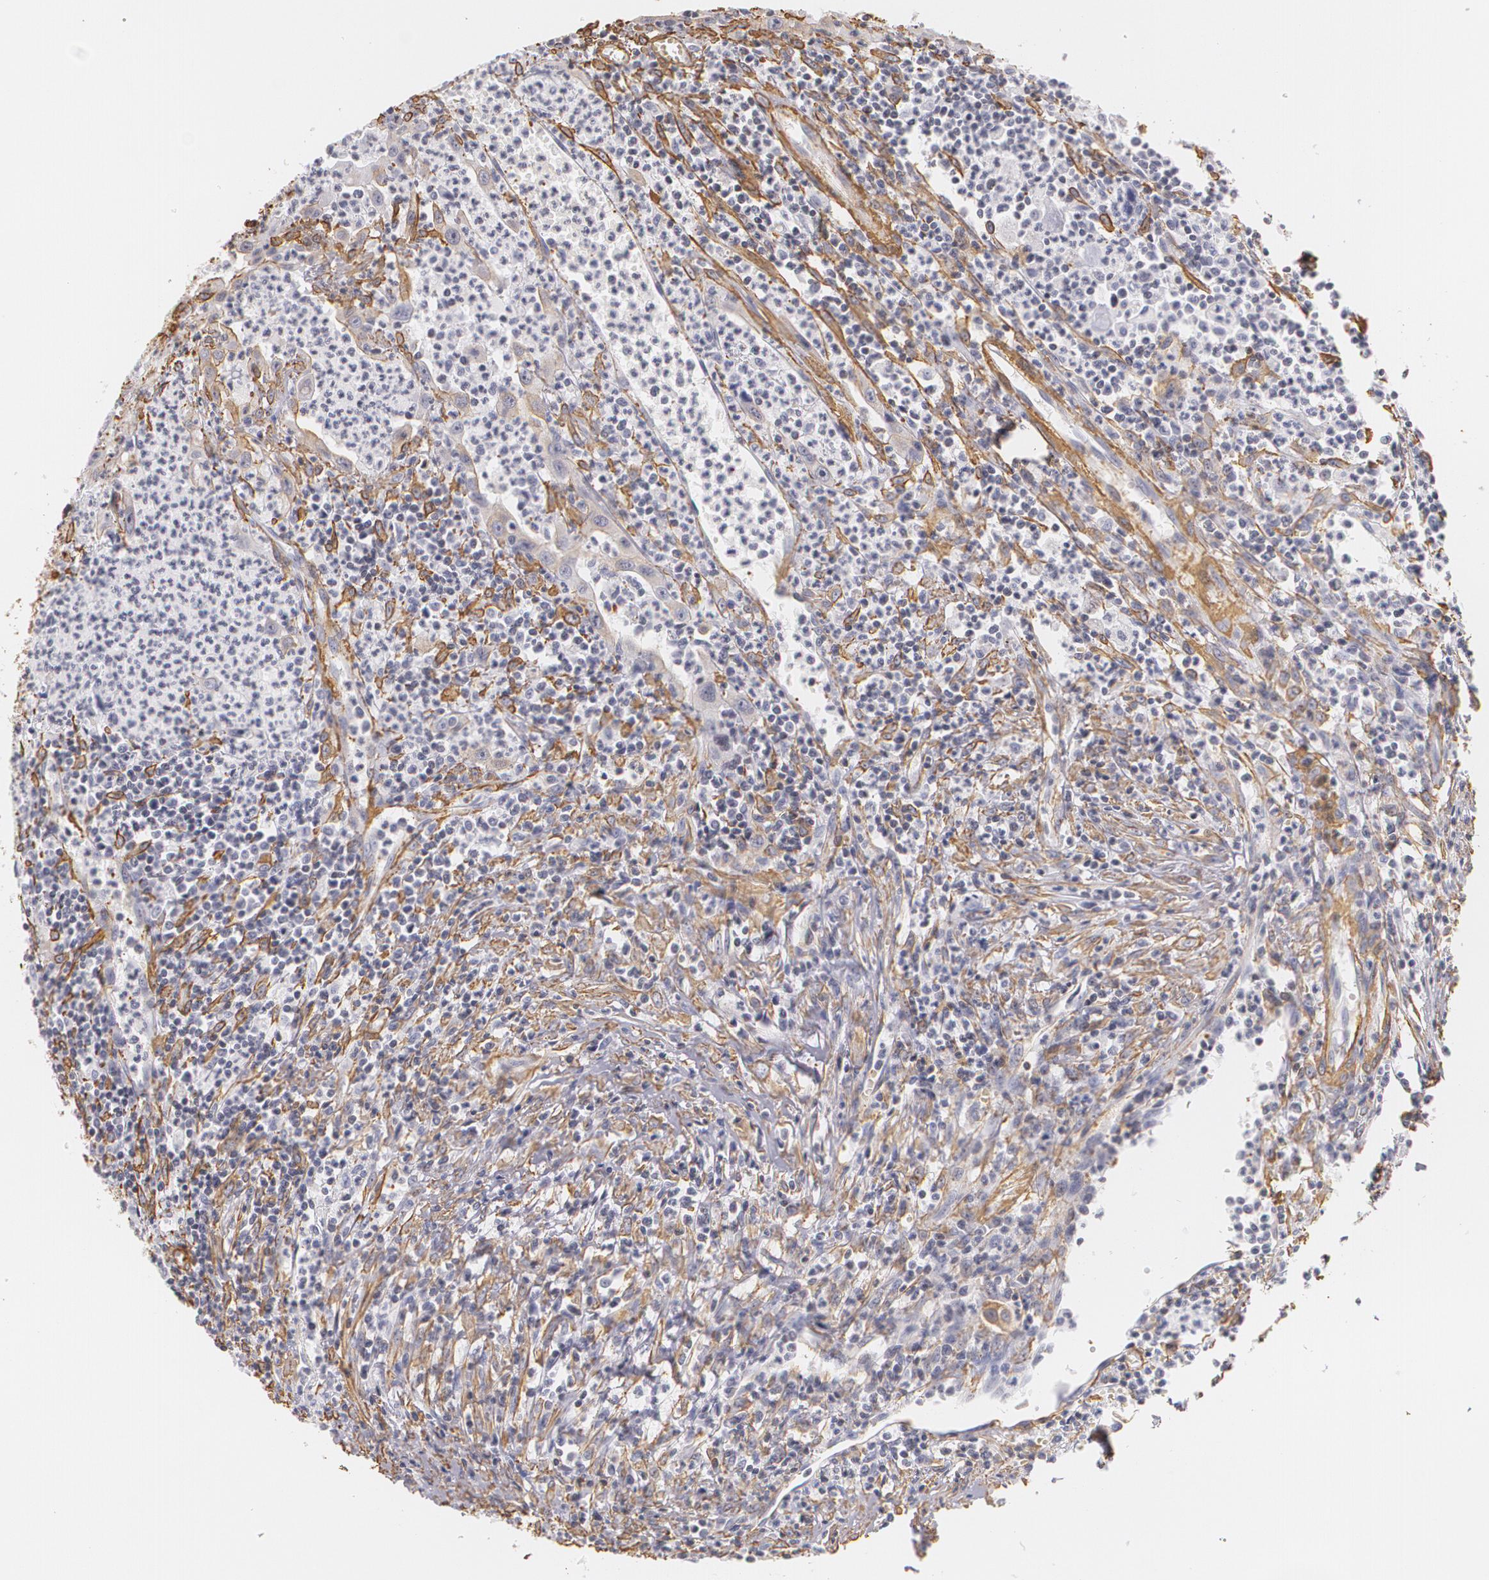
{"staining": {"intensity": "negative", "quantity": "none", "location": "none"}, "tissue": "urothelial cancer", "cell_type": "Tumor cells", "image_type": "cancer", "snomed": [{"axis": "morphology", "description": "Urothelial carcinoma, High grade"}, {"axis": "topography", "description": "Urinary bladder"}], "caption": "High-grade urothelial carcinoma stained for a protein using IHC exhibits no staining tumor cells.", "gene": "VAMP1", "patient": {"sex": "male", "age": 66}}